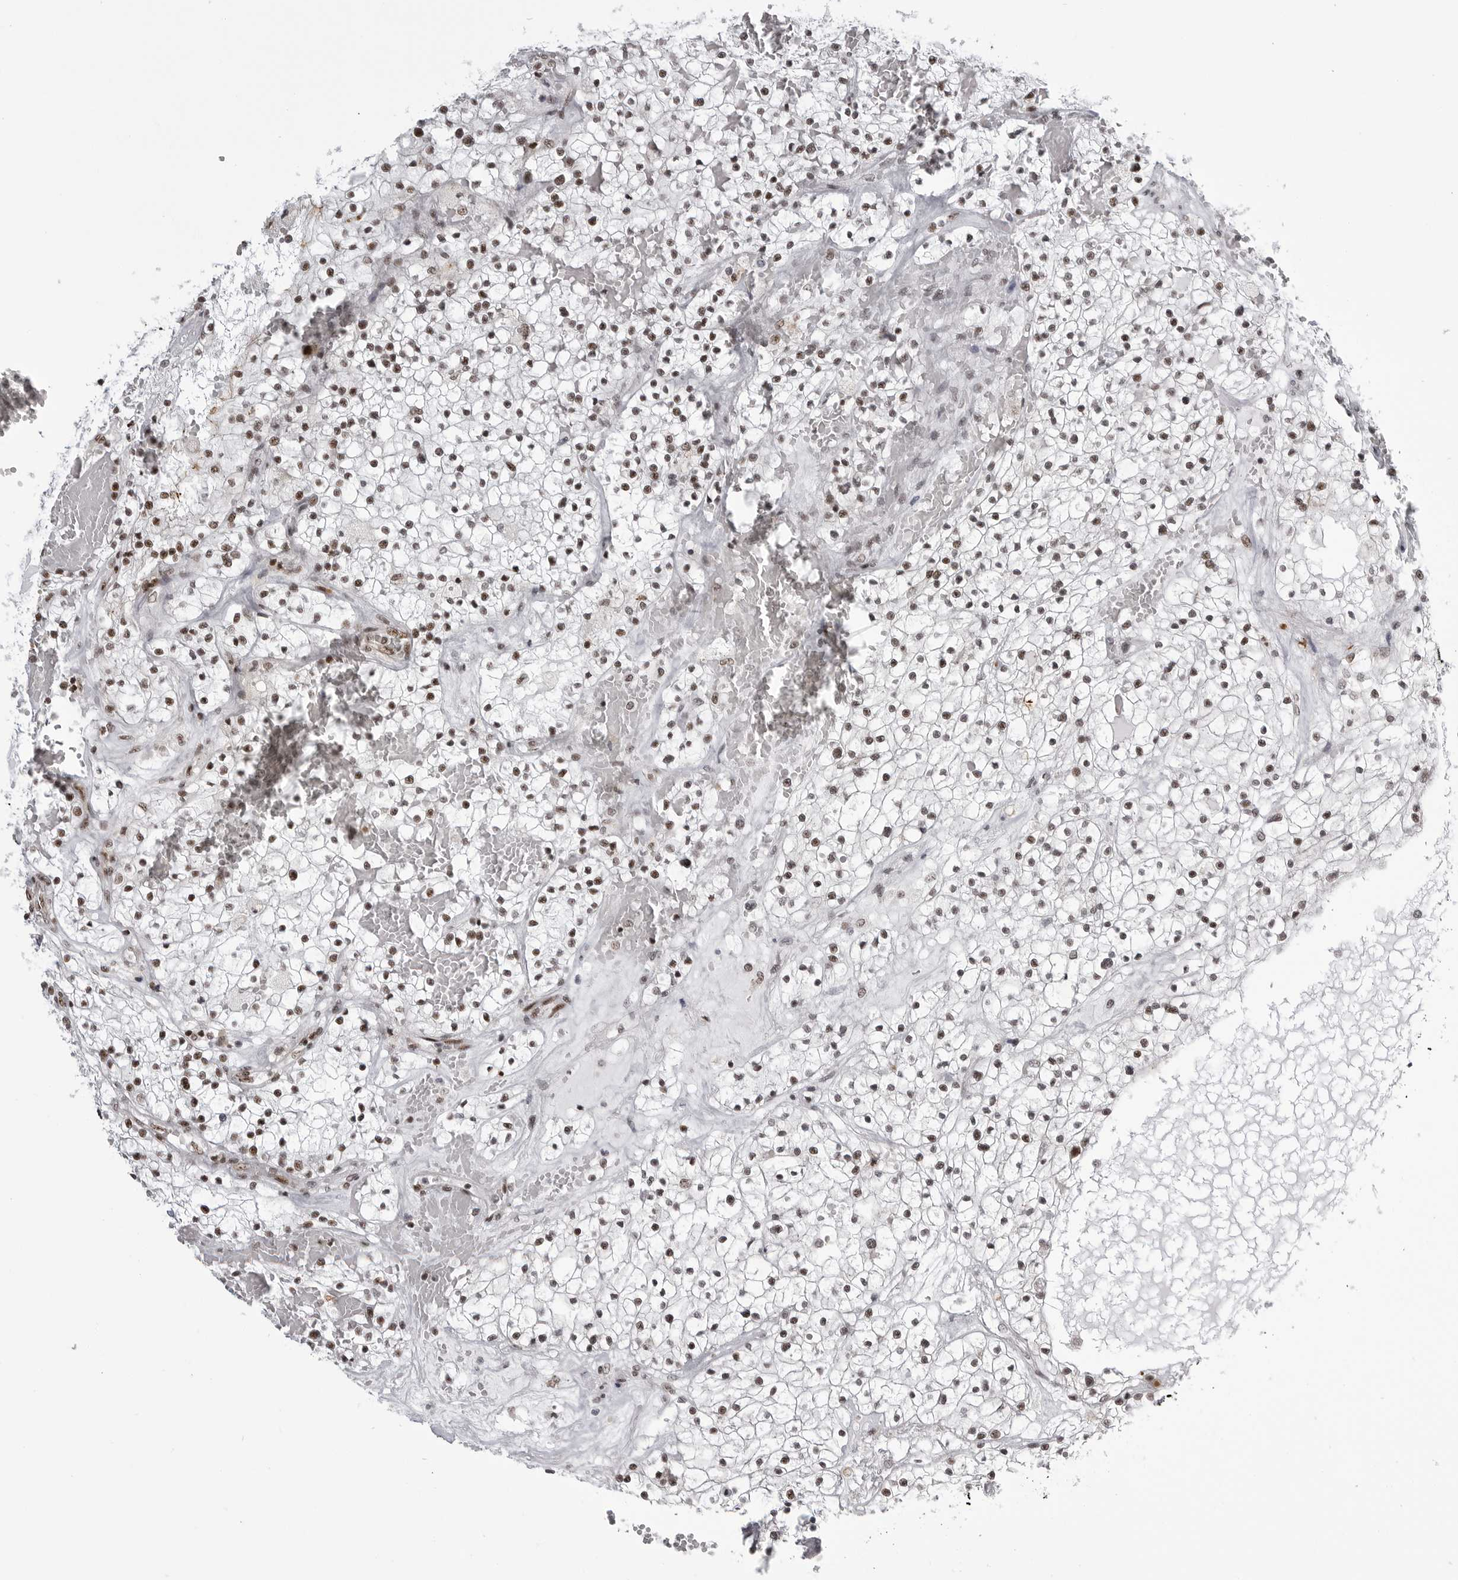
{"staining": {"intensity": "weak", "quantity": "25%-75%", "location": "nuclear"}, "tissue": "renal cancer", "cell_type": "Tumor cells", "image_type": "cancer", "snomed": [{"axis": "morphology", "description": "Normal tissue, NOS"}, {"axis": "morphology", "description": "Adenocarcinoma, NOS"}, {"axis": "topography", "description": "Kidney"}], "caption": "Immunohistochemistry (IHC) (DAB (3,3'-diaminobenzidine)) staining of renal cancer displays weak nuclear protein expression in approximately 25%-75% of tumor cells. (Brightfield microscopy of DAB IHC at high magnification).", "gene": "WRAP53", "patient": {"sex": "male", "age": 68}}